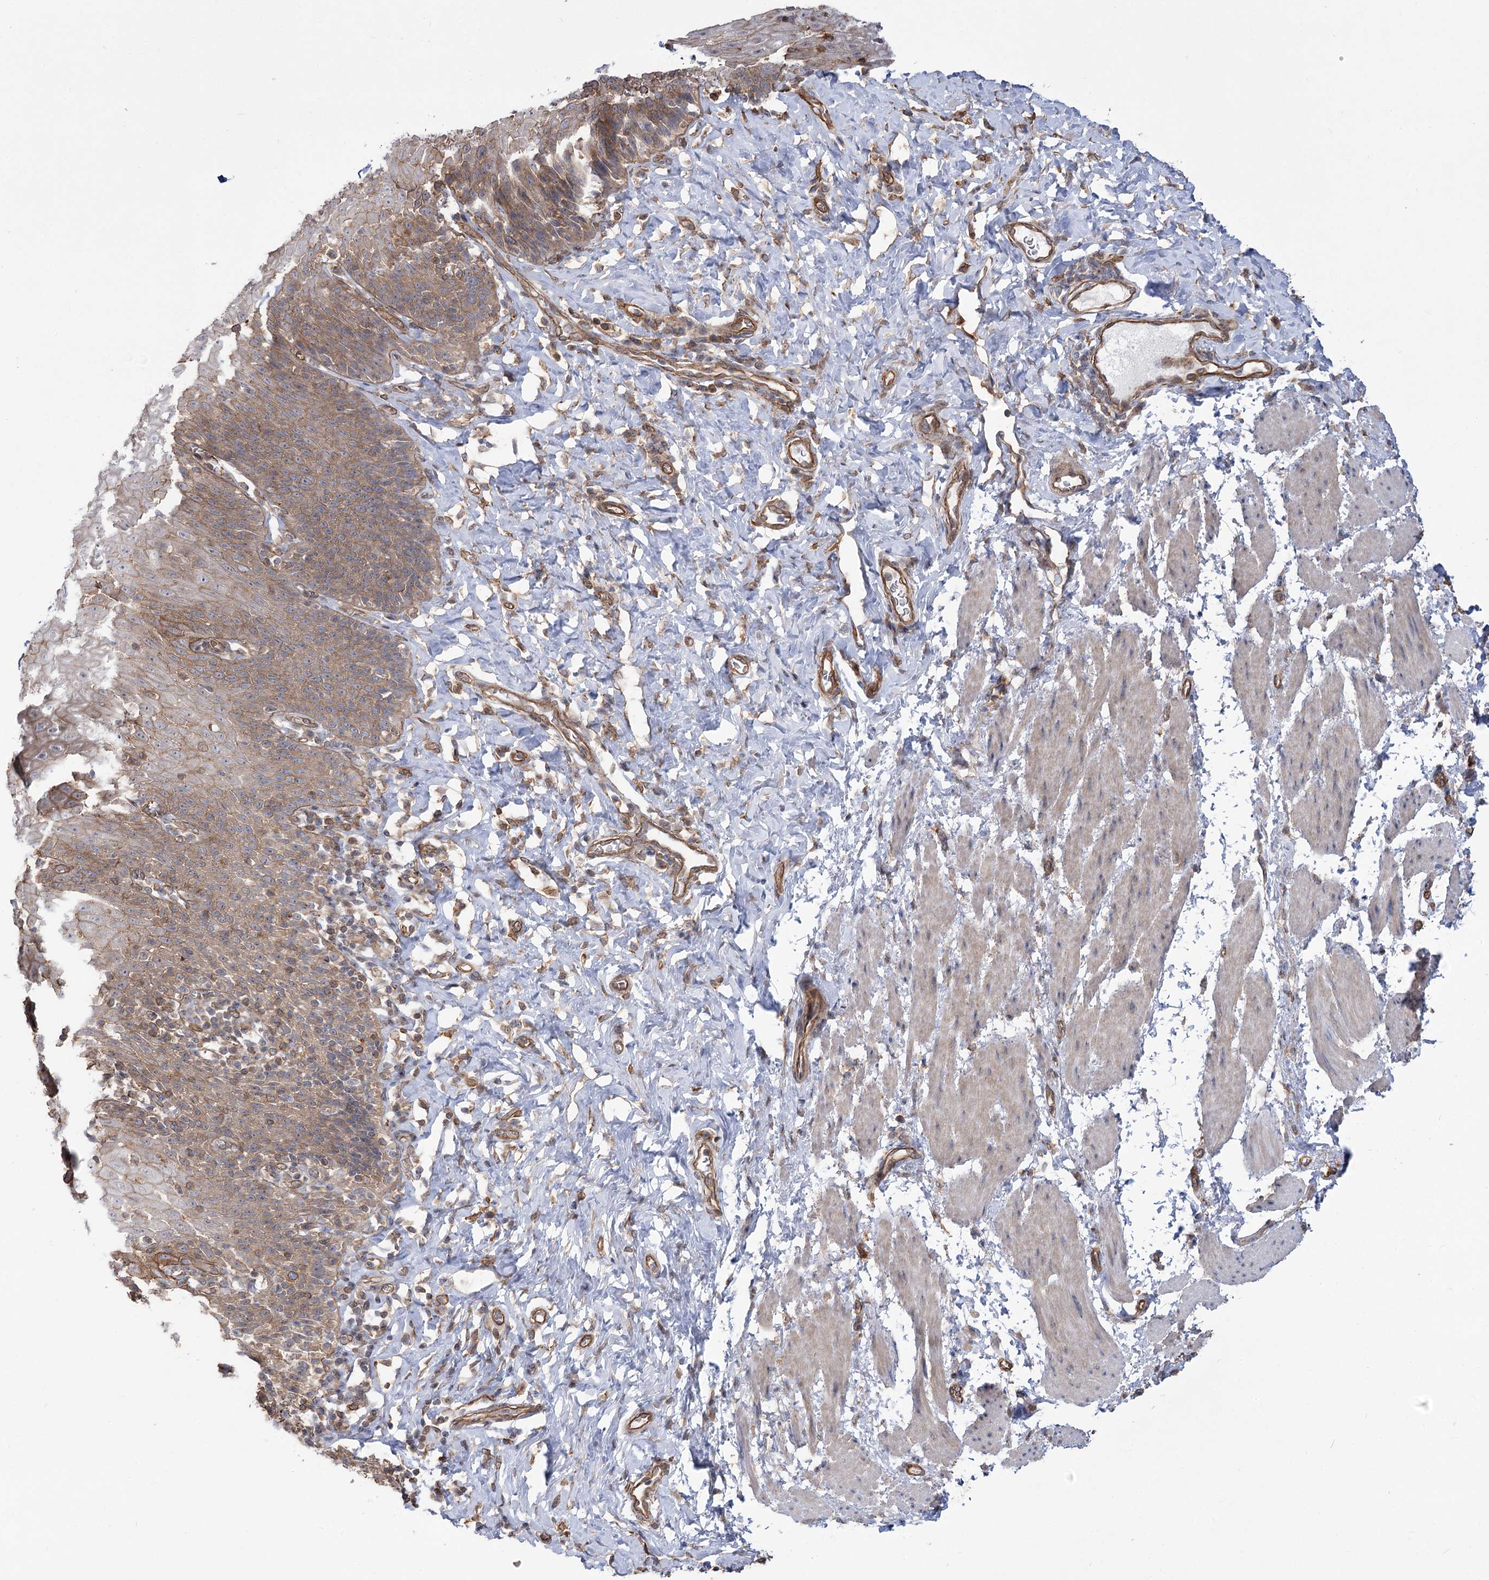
{"staining": {"intensity": "moderate", "quantity": ">75%", "location": "cytoplasmic/membranous"}, "tissue": "esophagus", "cell_type": "Squamous epithelial cells", "image_type": "normal", "snomed": [{"axis": "morphology", "description": "Normal tissue, NOS"}, {"axis": "topography", "description": "Esophagus"}], "caption": "There is medium levels of moderate cytoplasmic/membranous staining in squamous epithelial cells of benign esophagus, as demonstrated by immunohistochemical staining (brown color).", "gene": "SH3BP5L", "patient": {"sex": "female", "age": 61}}